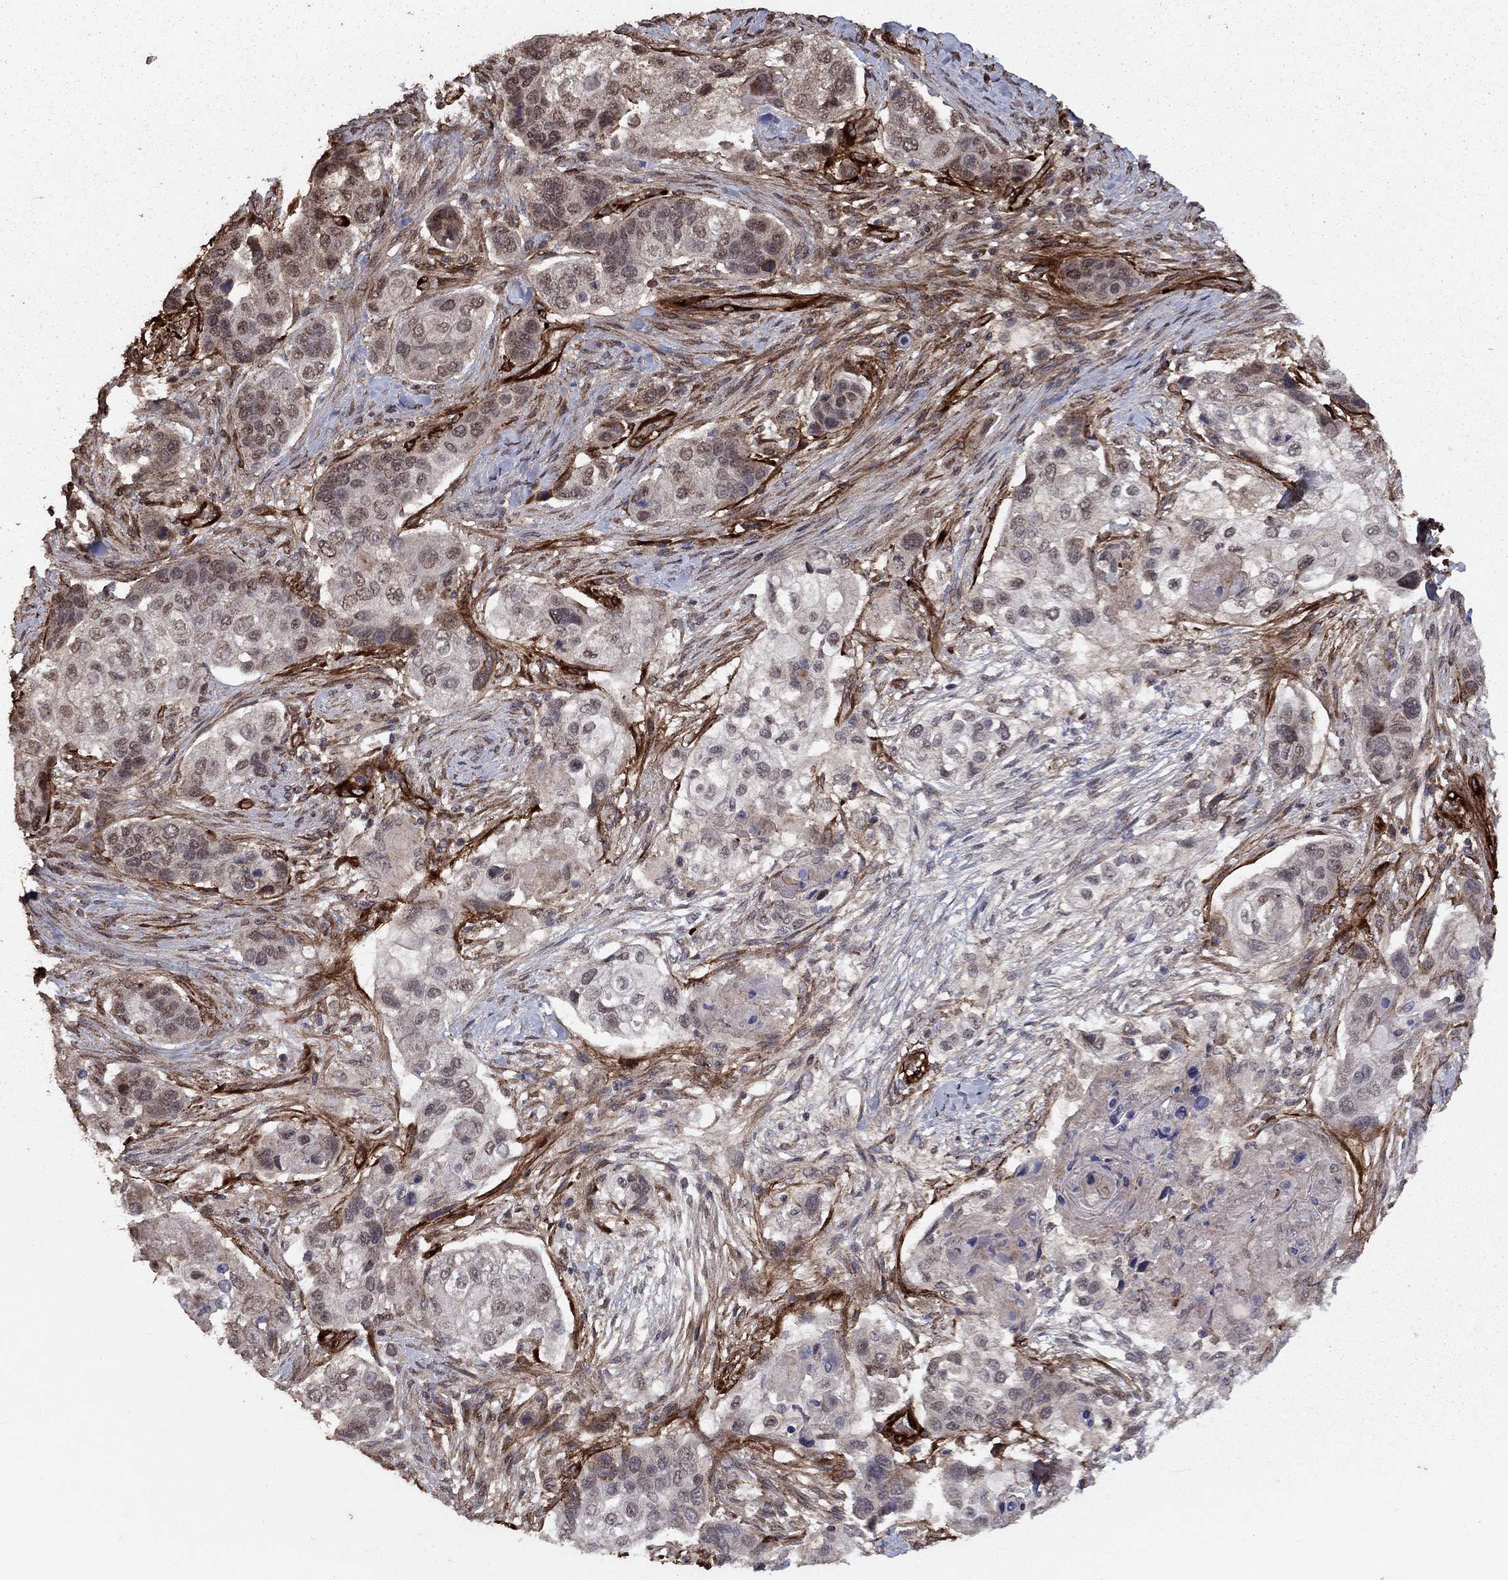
{"staining": {"intensity": "negative", "quantity": "none", "location": "none"}, "tissue": "lung cancer", "cell_type": "Tumor cells", "image_type": "cancer", "snomed": [{"axis": "morphology", "description": "Squamous cell carcinoma, NOS"}, {"axis": "topography", "description": "Lung"}], "caption": "This is an IHC photomicrograph of human lung cancer (squamous cell carcinoma). There is no positivity in tumor cells.", "gene": "COL18A1", "patient": {"sex": "male", "age": 69}}